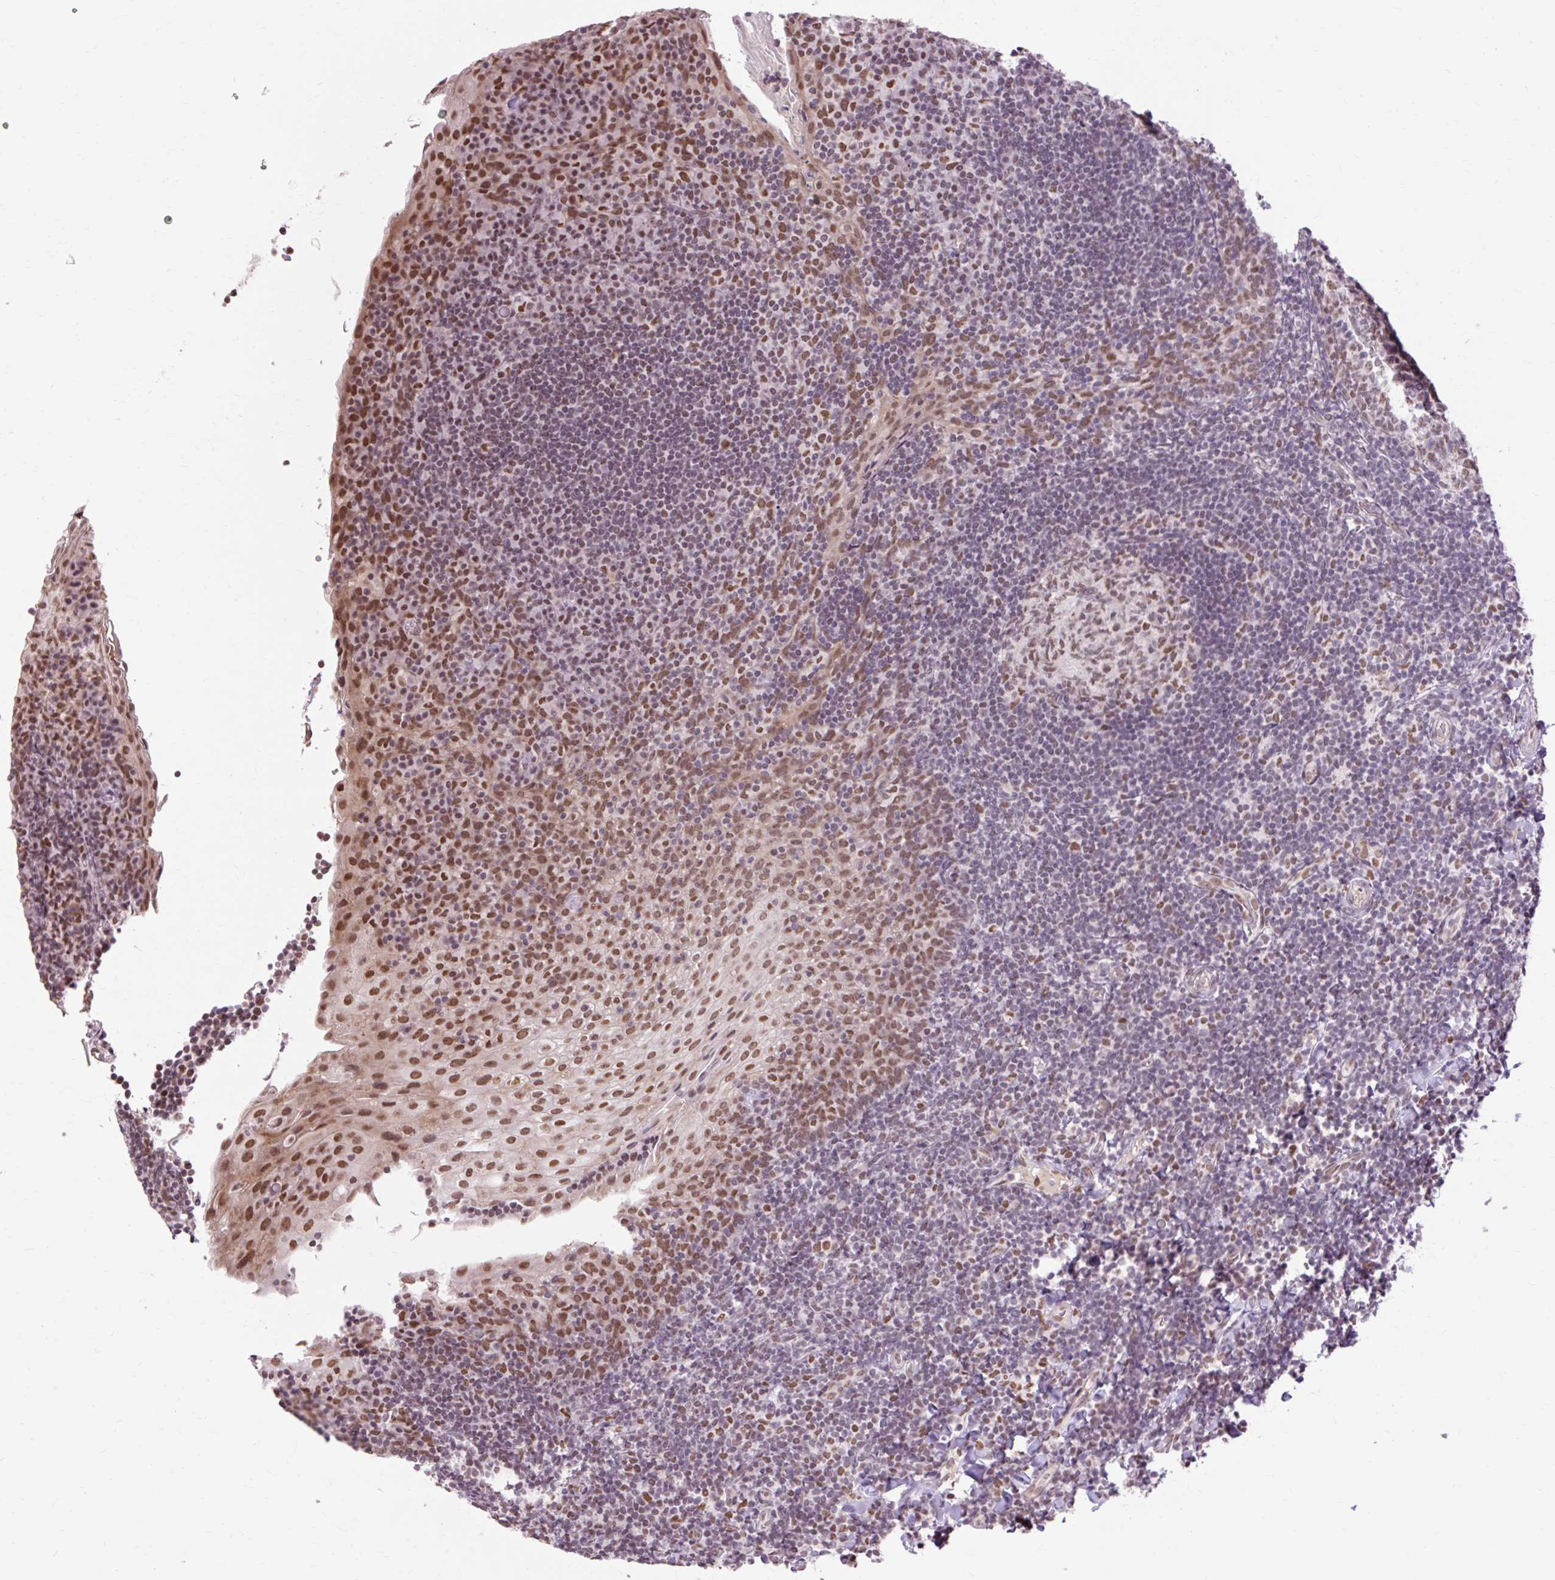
{"staining": {"intensity": "moderate", "quantity": ">75%", "location": "nuclear"}, "tissue": "tonsil", "cell_type": "Germinal center cells", "image_type": "normal", "snomed": [{"axis": "morphology", "description": "Normal tissue, NOS"}, {"axis": "topography", "description": "Tonsil"}], "caption": "Benign tonsil shows moderate nuclear positivity in about >75% of germinal center cells, visualized by immunohistochemistry. (Stains: DAB in brown, nuclei in blue, Microscopy: brightfield microscopy at high magnification).", "gene": "ENSG00000261832", "patient": {"sex": "male", "age": 17}}